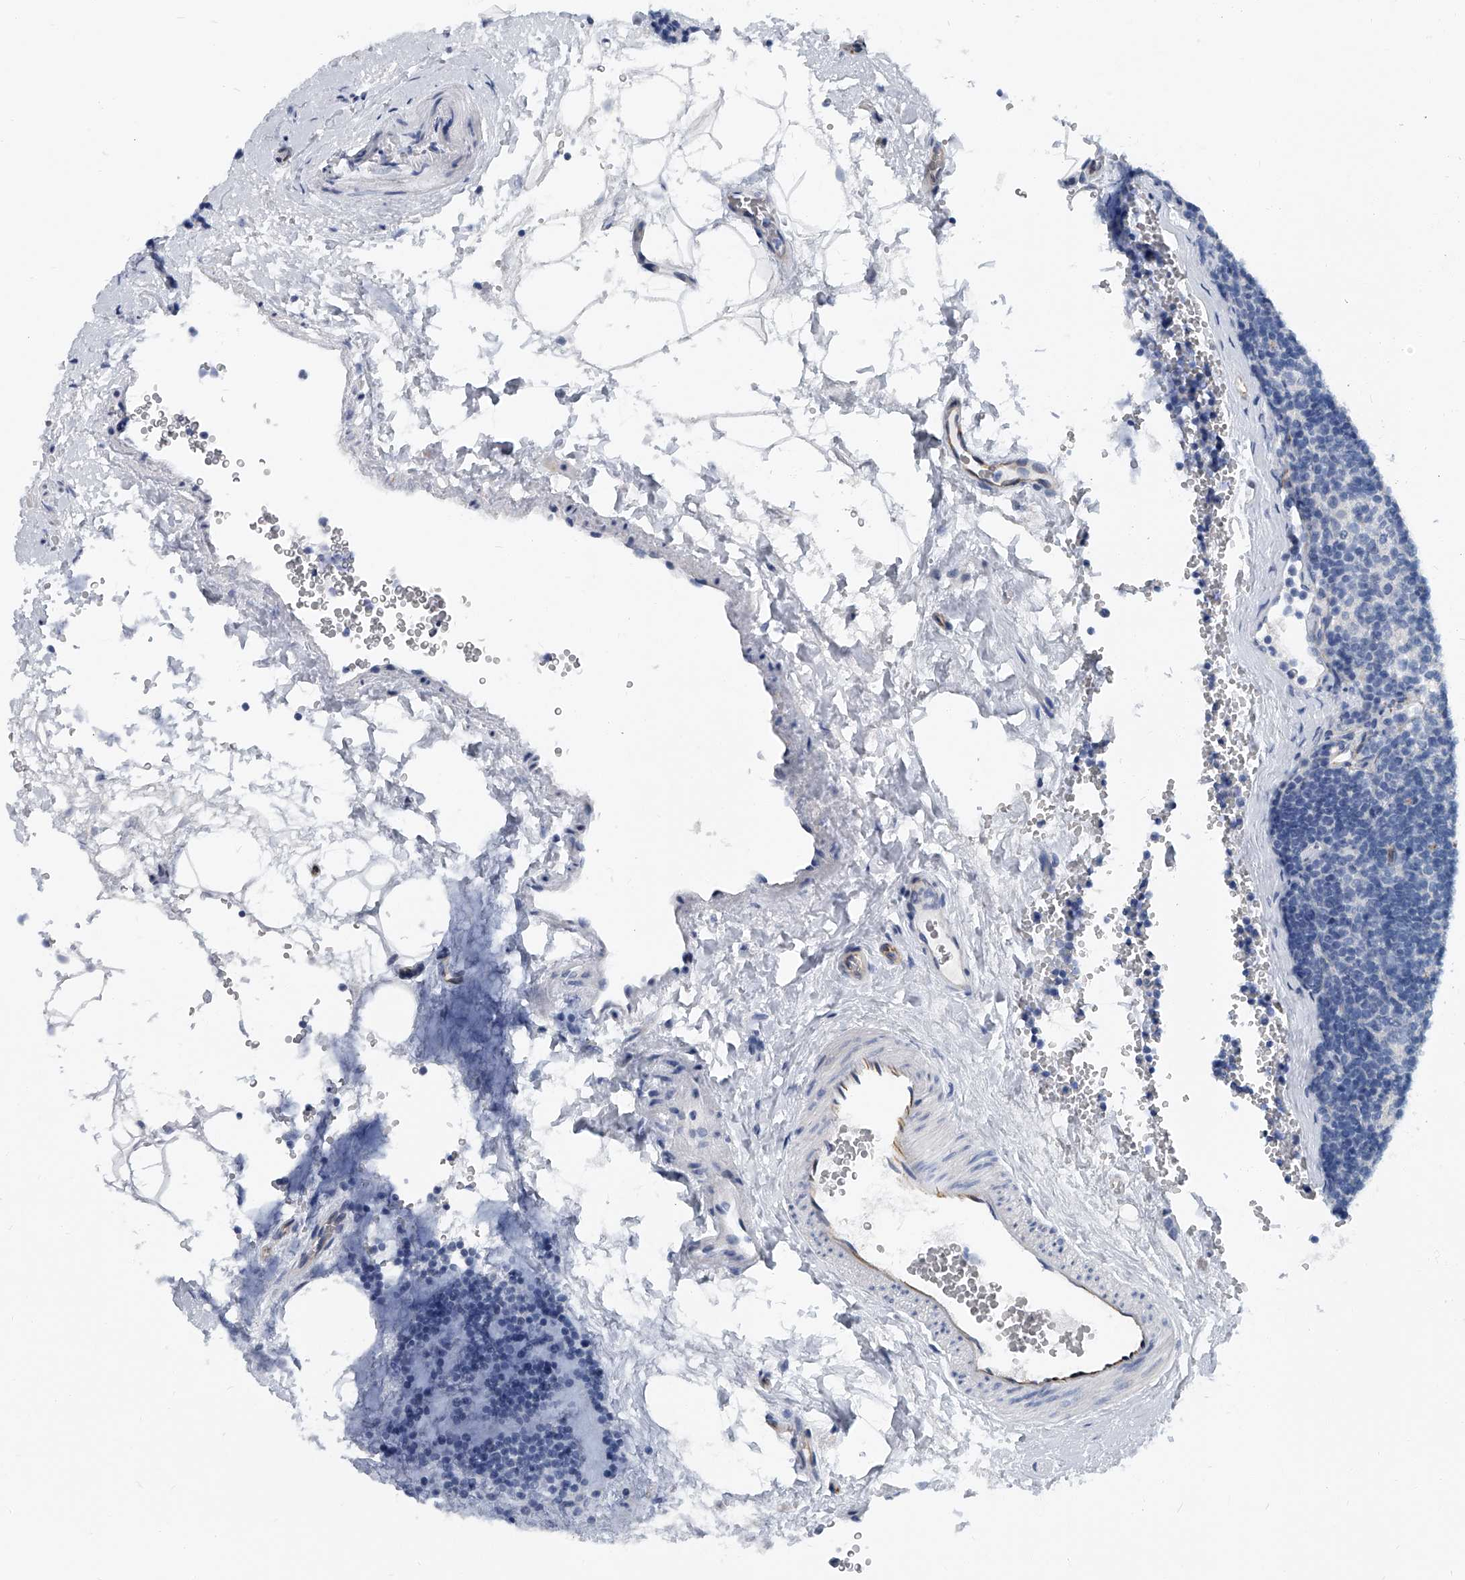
{"staining": {"intensity": "negative", "quantity": "none", "location": "none"}, "tissue": "lymph node", "cell_type": "Germinal center cells", "image_type": "normal", "snomed": [{"axis": "morphology", "description": "Normal tissue, NOS"}, {"axis": "topography", "description": "Lymph node"}], "caption": "Immunohistochemical staining of normal lymph node exhibits no significant expression in germinal center cells. (DAB (3,3'-diaminobenzidine) IHC with hematoxylin counter stain).", "gene": "KIRREL1", "patient": {"sex": "female", "age": 22}}